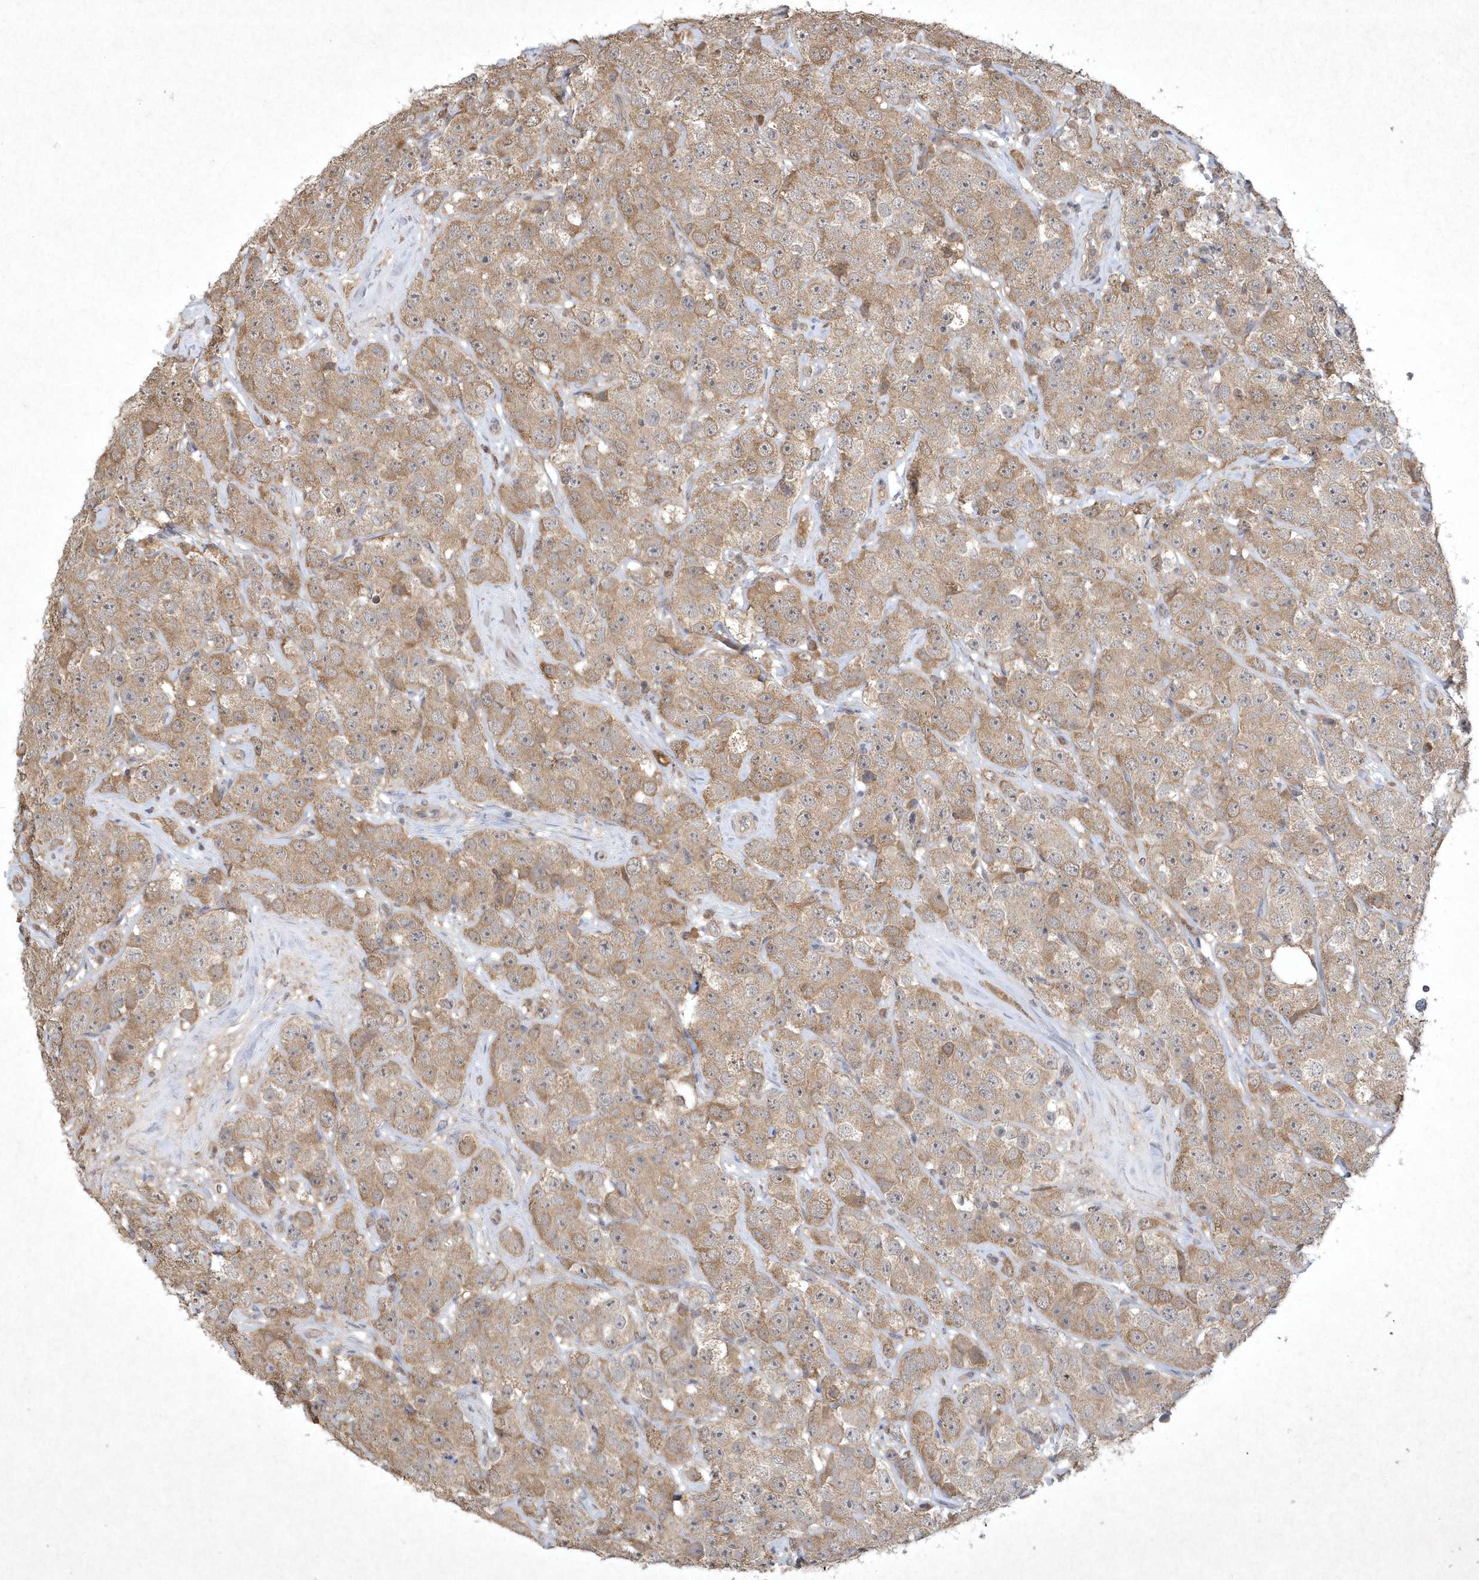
{"staining": {"intensity": "weak", "quantity": ">75%", "location": "cytoplasmic/membranous"}, "tissue": "testis cancer", "cell_type": "Tumor cells", "image_type": "cancer", "snomed": [{"axis": "morphology", "description": "Seminoma, NOS"}, {"axis": "topography", "description": "Testis"}], "caption": "Approximately >75% of tumor cells in human testis seminoma show weak cytoplasmic/membranous protein staining as visualized by brown immunohistochemical staining.", "gene": "AKR7A2", "patient": {"sex": "male", "age": 28}}